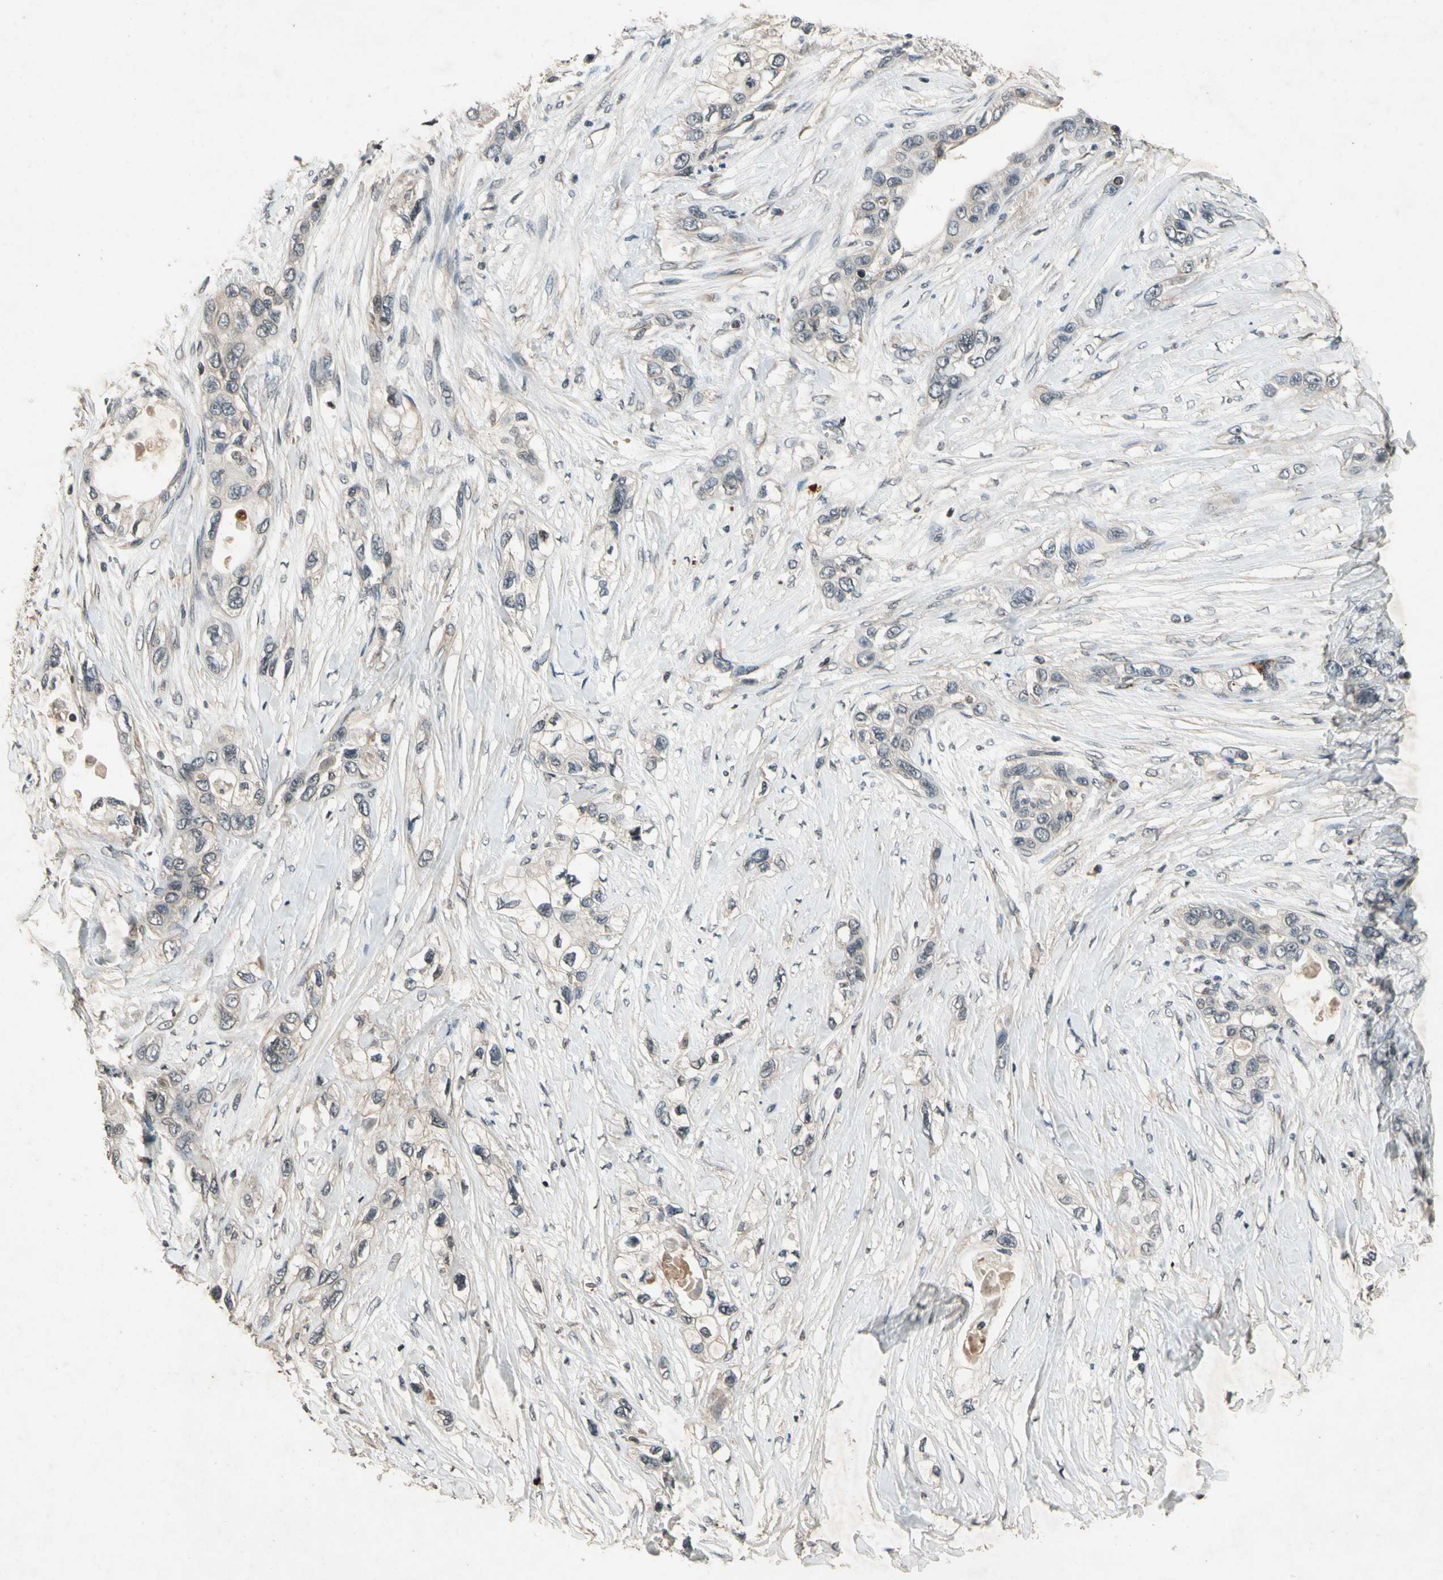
{"staining": {"intensity": "weak", "quantity": "<25%", "location": "cytoplasmic/membranous"}, "tissue": "pancreatic cancer", "cell_type": "Tumor cells", "image_type": "cancer", "snomed": [{"axis": "morphology", "description": "Adenocarcinoma, NOS"}, {"axis": "topography", "description": "Pancreas"}], "caption": "Immunohistochemistry image of neoplastic tissue: human adenocarcinoma (pancreatic) stained with DAB reveals no significant protein expression in tumor cells.", "gene": "DPY19L3", "patient": {"sex": "female", "age": 70}}